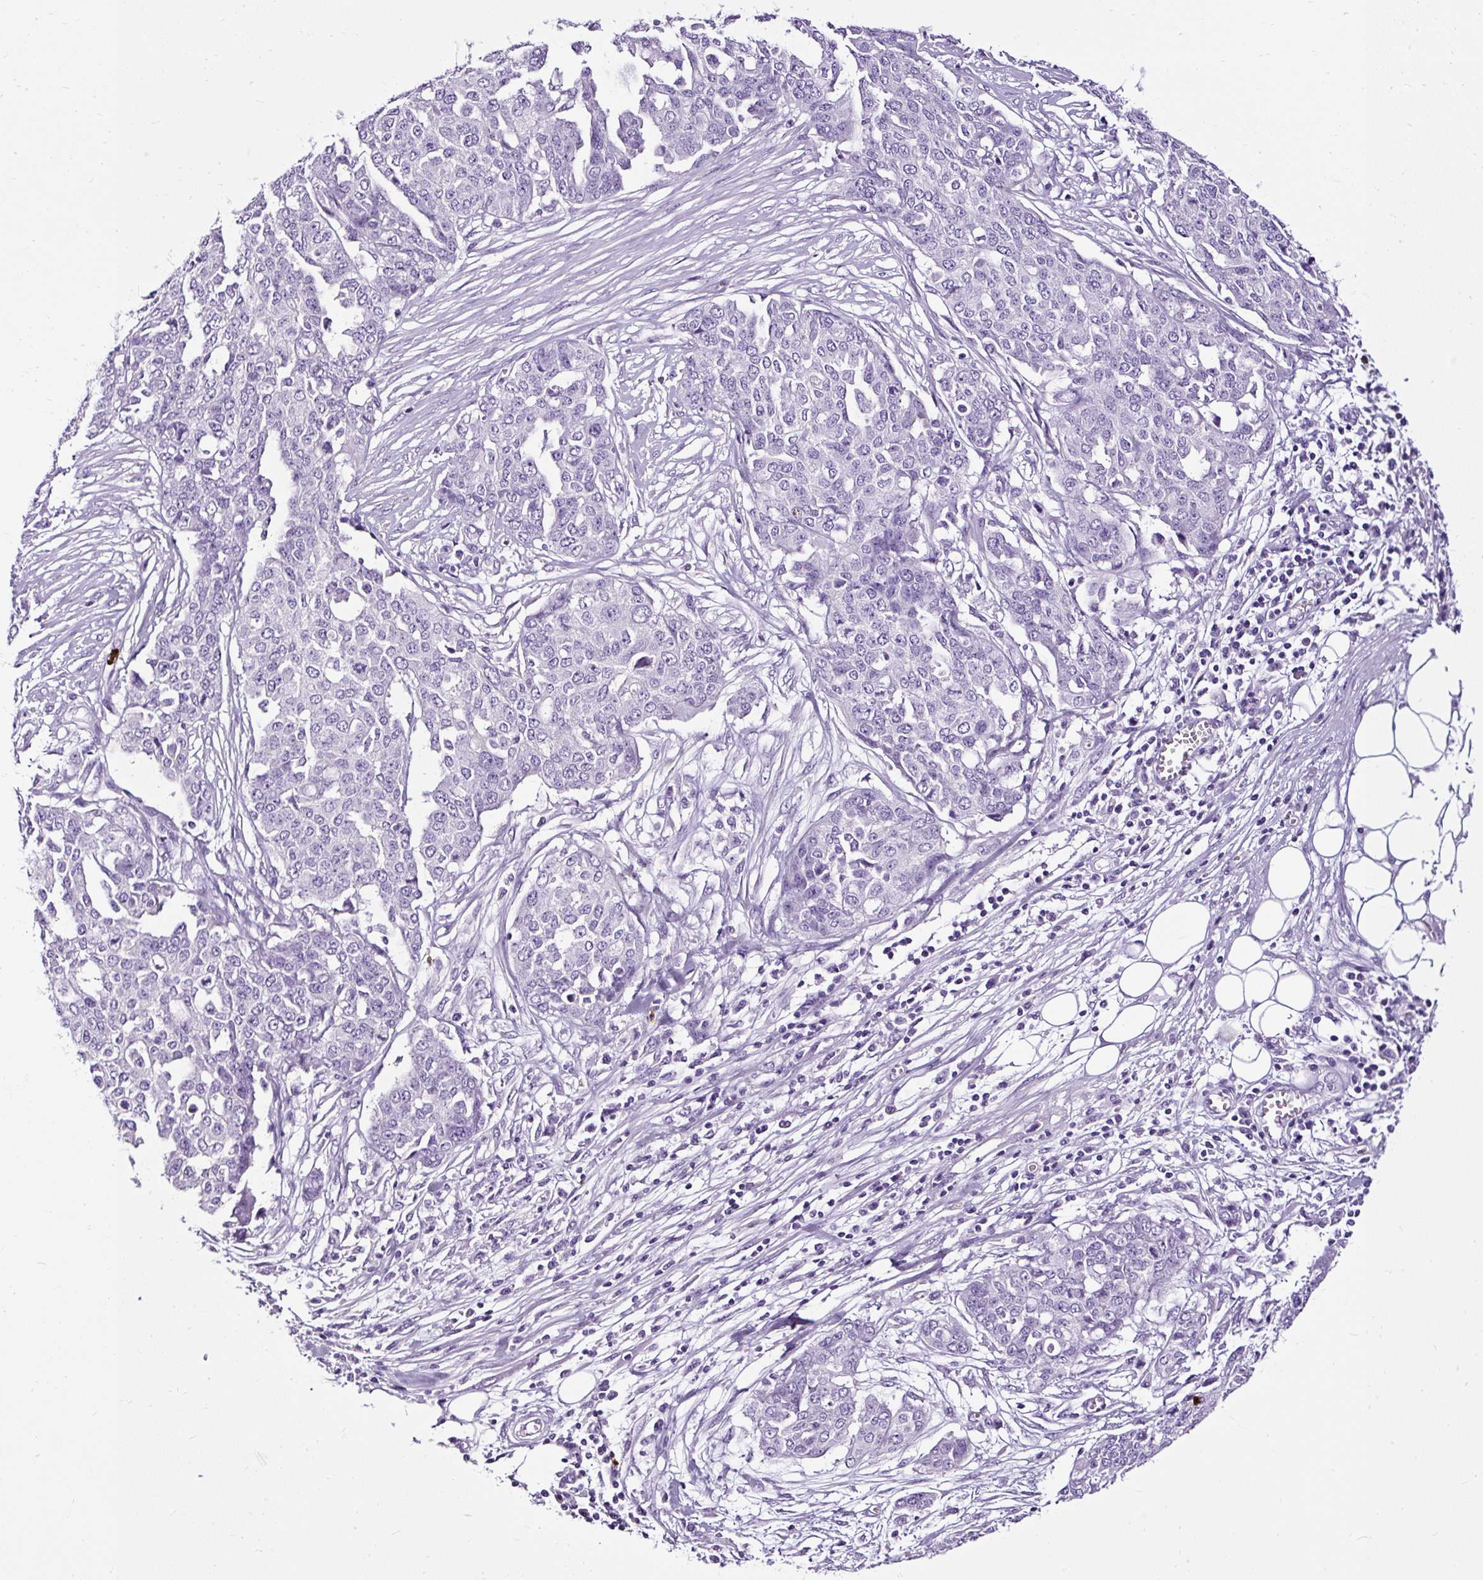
{"staining": {"intensity": "negative", "quantity": "none", "location": "none"}, "tissue": "ovarian cancer", "cell_type": "Tumor cells", "image_type": "cancer", "snomed": [{"axis": "morphology", "description": "Cystadenocarcinoma, serous, NOS"}, {"axis": "topography", "description": "Soft tissue"}, {"axis": "topography", "description": "Ovary"}], "caption": "A high-resolution image shows IHC staining of serous cystadenocarcinoma (ovarian), which exhibits no significant positivity in tumor cells.", "gene": "SLC7A8", "patient": {"sex": "female", "age": 57}}